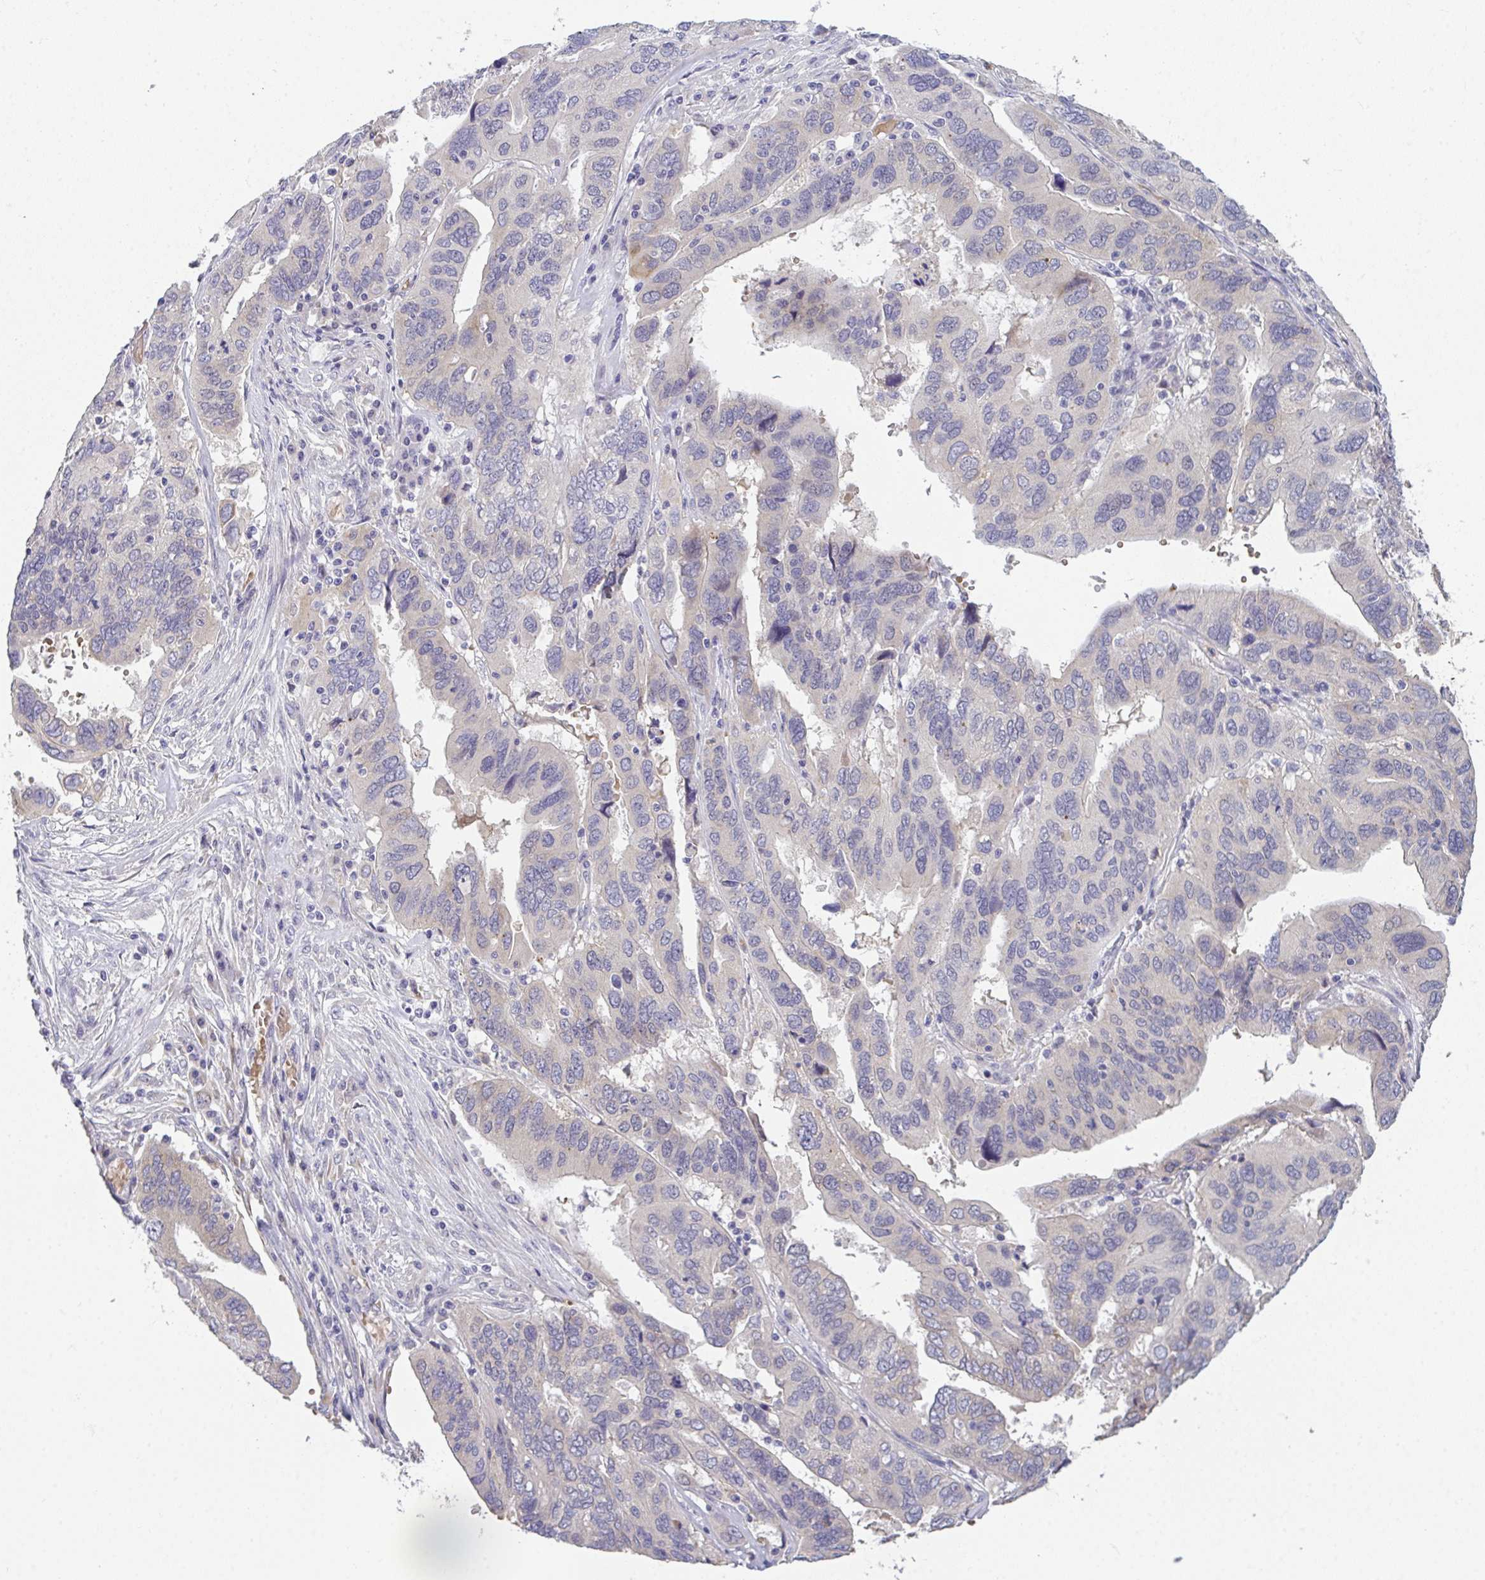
{"staining": {"intensity": "moderate", "quantity": "<25%", "location": "cytoplasmic/membranous"}, "tissue": "ovarian cancer", "cell_type": "Tumor cells", "image_type": "cancer", "snomed": [{"axis": "morphology", "description": "Cystadenocarcinoma, serous, NOS"}, {"axis": "topography", "description": "Ovary"}], "caption": "Immunohistochemical staining of human serous cystadenocarcinoma (ovarian) displays low levels of moderate cytoplasmic/membranous staining in about <25% of tumor cells. Using DAB (brown) and hematoxylin (blue) stains, captured at high magnification using brightfield microscopy.", "gene": "RIOK1", "patient": {"sex": "female", "age": 79}}